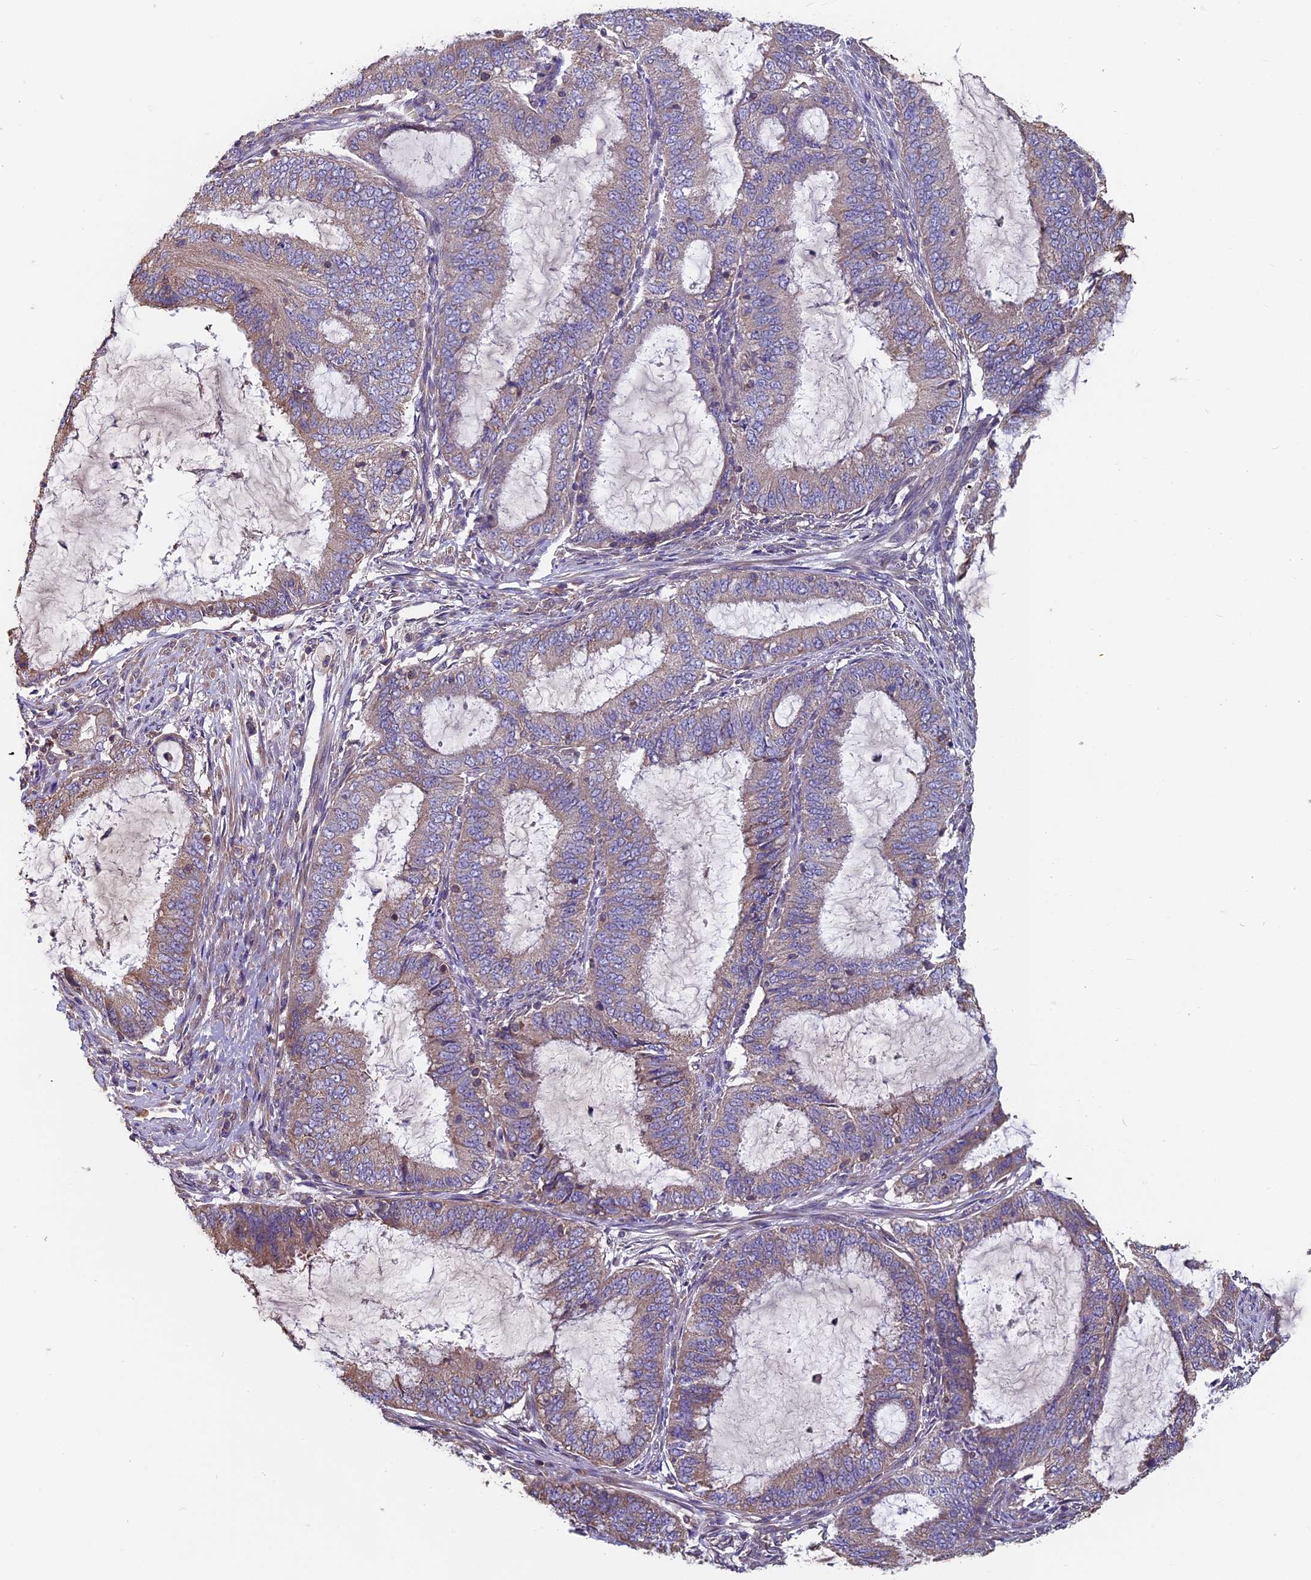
{"staining": {"intensity": "weak", "quantity": "25%-75%", "location": "cytoplasmic/membranous"}, "tissue": "endometrial cancer", "cell_type": "Tumor cells", "image_type": "cancer", "snomed": [{"axis": "morphology", "description": "Adenocarcinoma, NOS"}, {"axis": "topography", "description": "Endometrium"}], "caption": "A high-resolution histopathology image shows IHC staining of endometrial adenocarcinoma, which reveals weak cytoplasmic/membranous staining in about 25%-75% of tumor cells.", "gene": "CCDC153", "patient": {"sex": "female", "age": 51}}